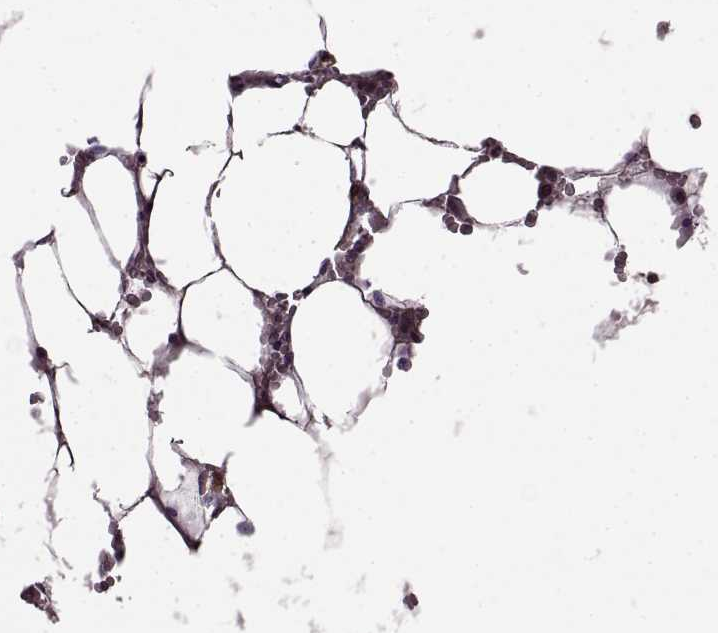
{"staining": {"intensity": "strong", "quantity": "<25%", "location": "cytoplasmic/membranous"}, "tissue": "bone marrow", "cell_type": "Hematopoietic cells", "image_type": "normal", "snomed": [{"axis": "morphology", "description": "Normal tissue, NOS"}, {"axis": "topography", "description": "Bone marrow"}], "caption": "IHC micrograph of normal bone marrow: bone marrow stained using IHC shows medium levels of strong protein expression localized specifically in the cytoplasmic/membranous of hematopoietic cells, appearing as a cytoplasmic/membranous brown color.", "gene": "MTSS1", "patient": {"sex": "female", "age": 52}}